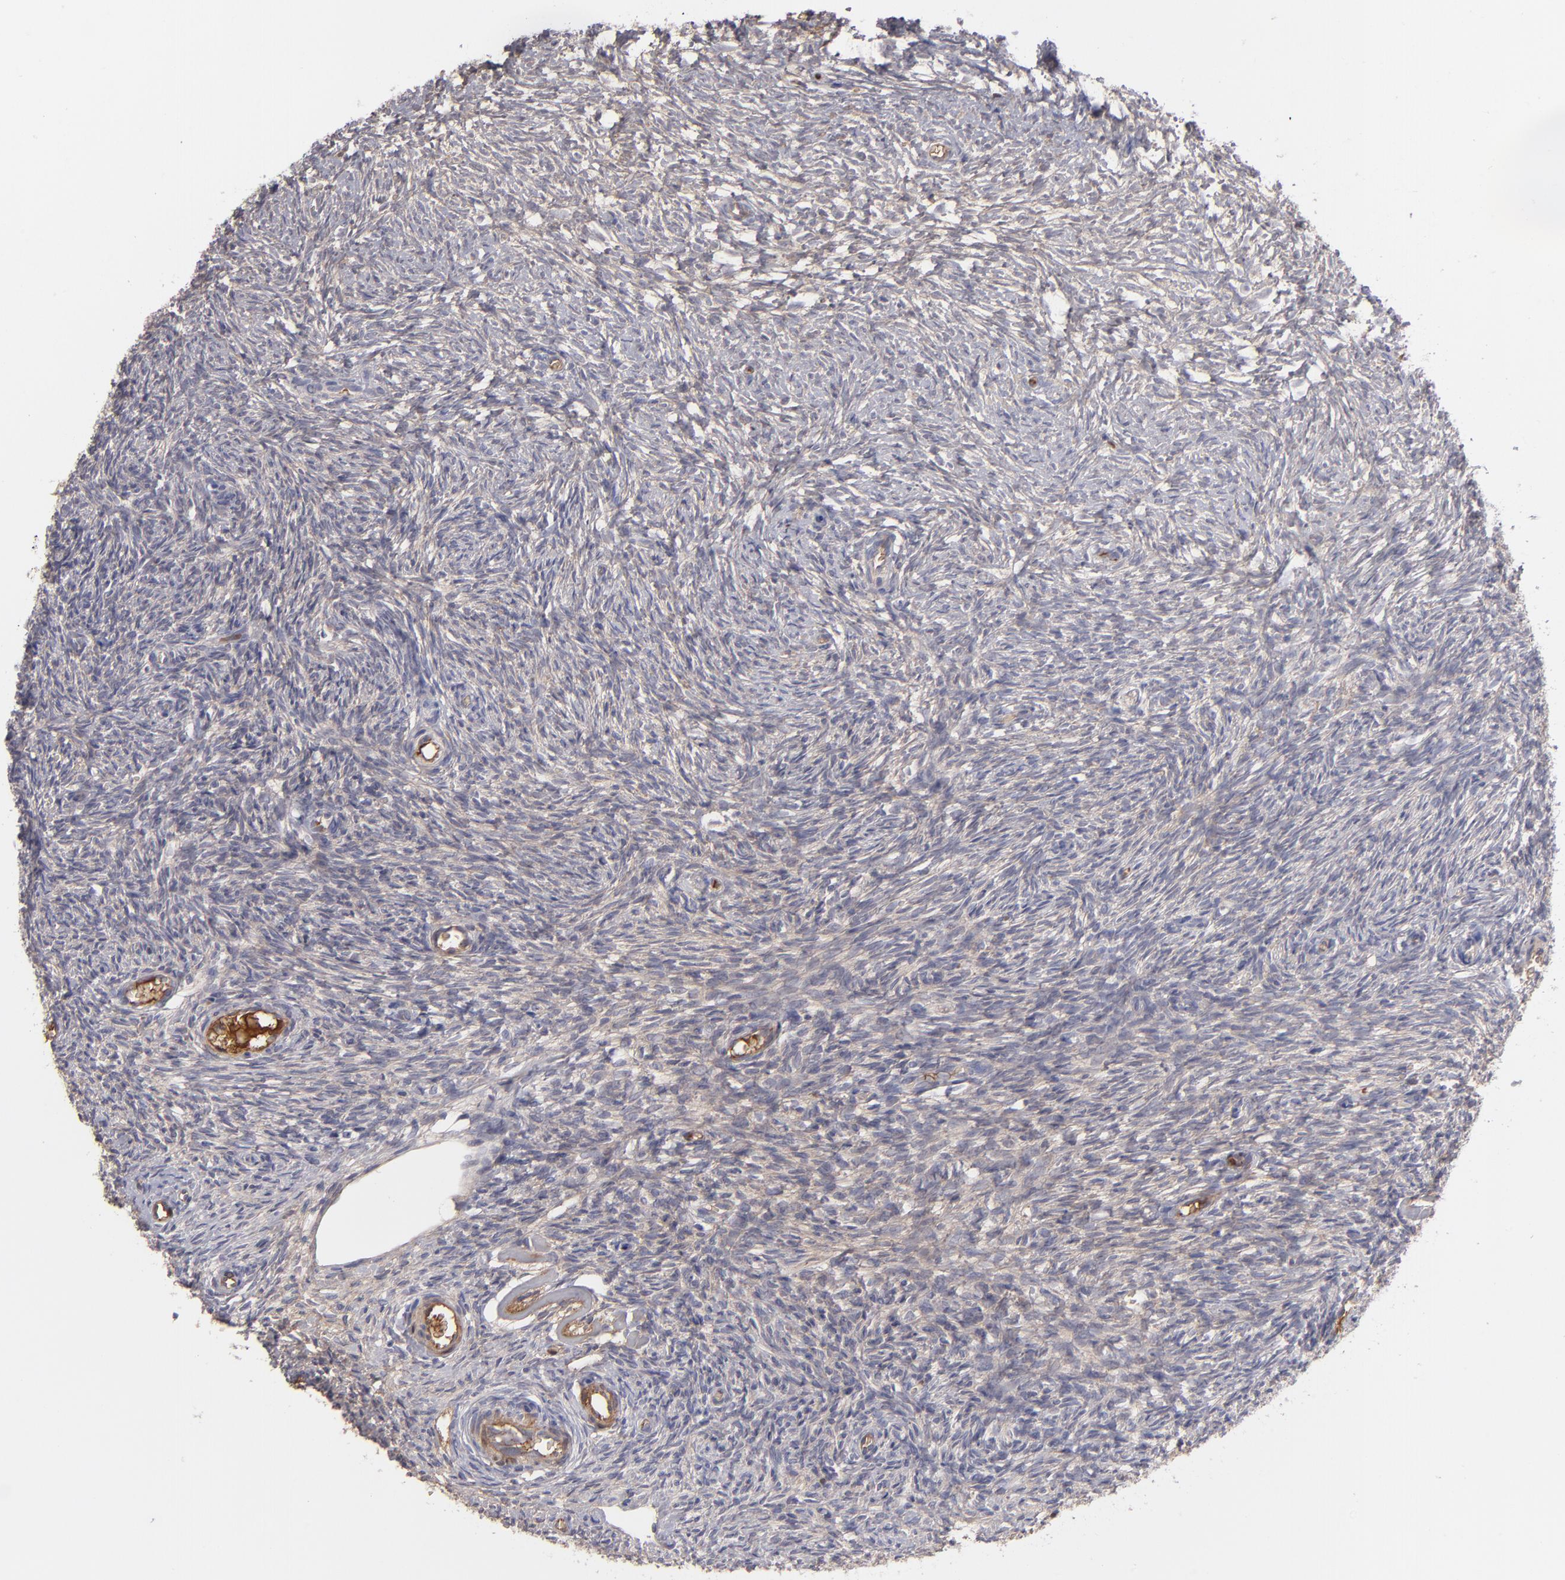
{"staining": {"intensity": "weak", "quantity": "25%-75%", "location": "cytoplasmic/membranous"}, "tissue": "ovary", "cell_type": "Follicle cells", "image_type": "normal", "snomed": [{"axis": "morphology", "description": "Normal tissue, NOS"}, {"axis": "topography", "description": "Ovary"}], "caption": "A micrograph of human ovary stained for a protein reveals weak cytoplasmic/membranous brown staining in follicle cells.", "gene": "ITIH4", "patient": {"sex": "female", "age": 35}}